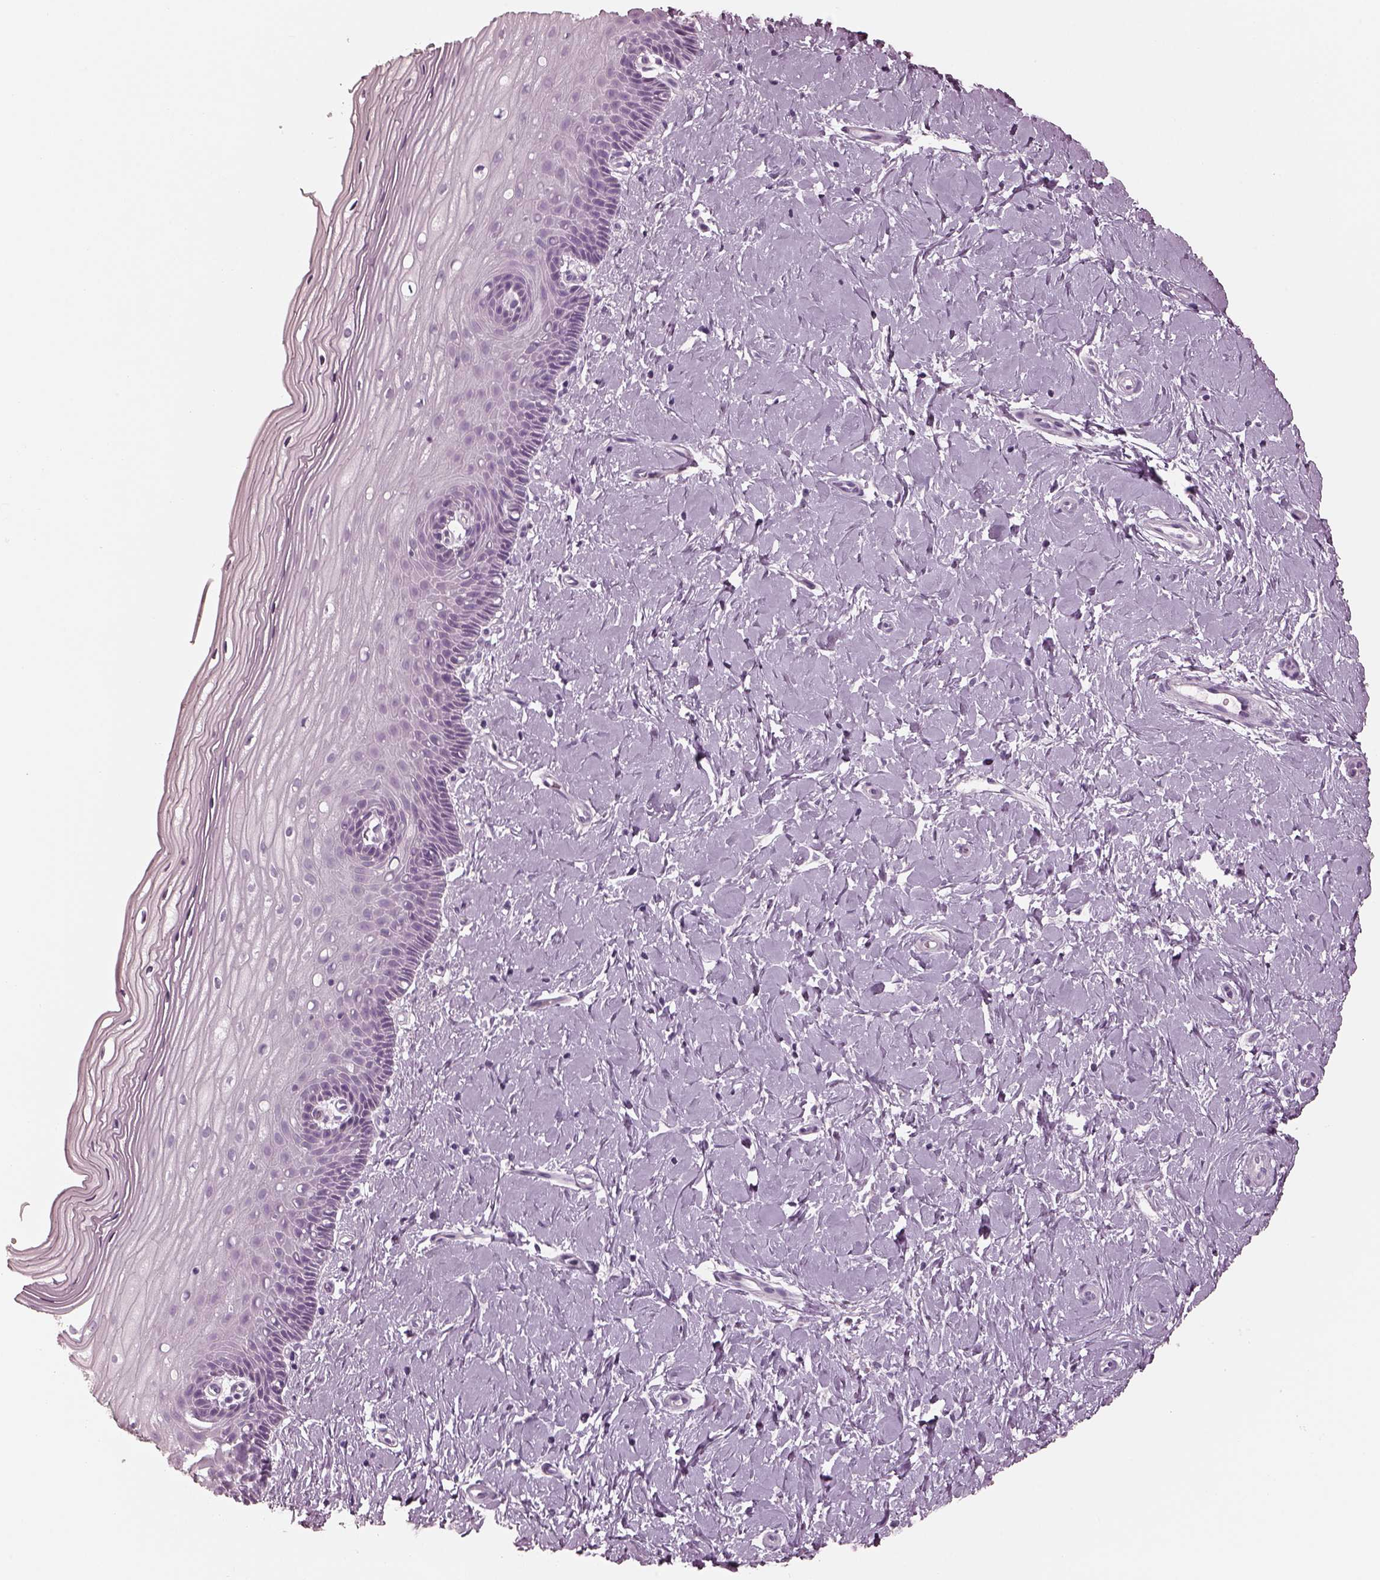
{"staining": {"intensity": "negative", "quantity": "none", "location": "none"}, "tissue": "cervix", "cell_type": "Glandular cells", "image_type": "normal", "snomed": [{"axis": "morphology", "description": "Normal tissue, NOS"}, {"axis": "topography", "description": "Cervix"}], "caption": "Immunohistochemistry (IHC) image of normal human cervix stained for a protein (brown), which exhibits no expression in glandular cells.", "gene": "FABP9", "patient": {"sex": "female", "age": 37}}